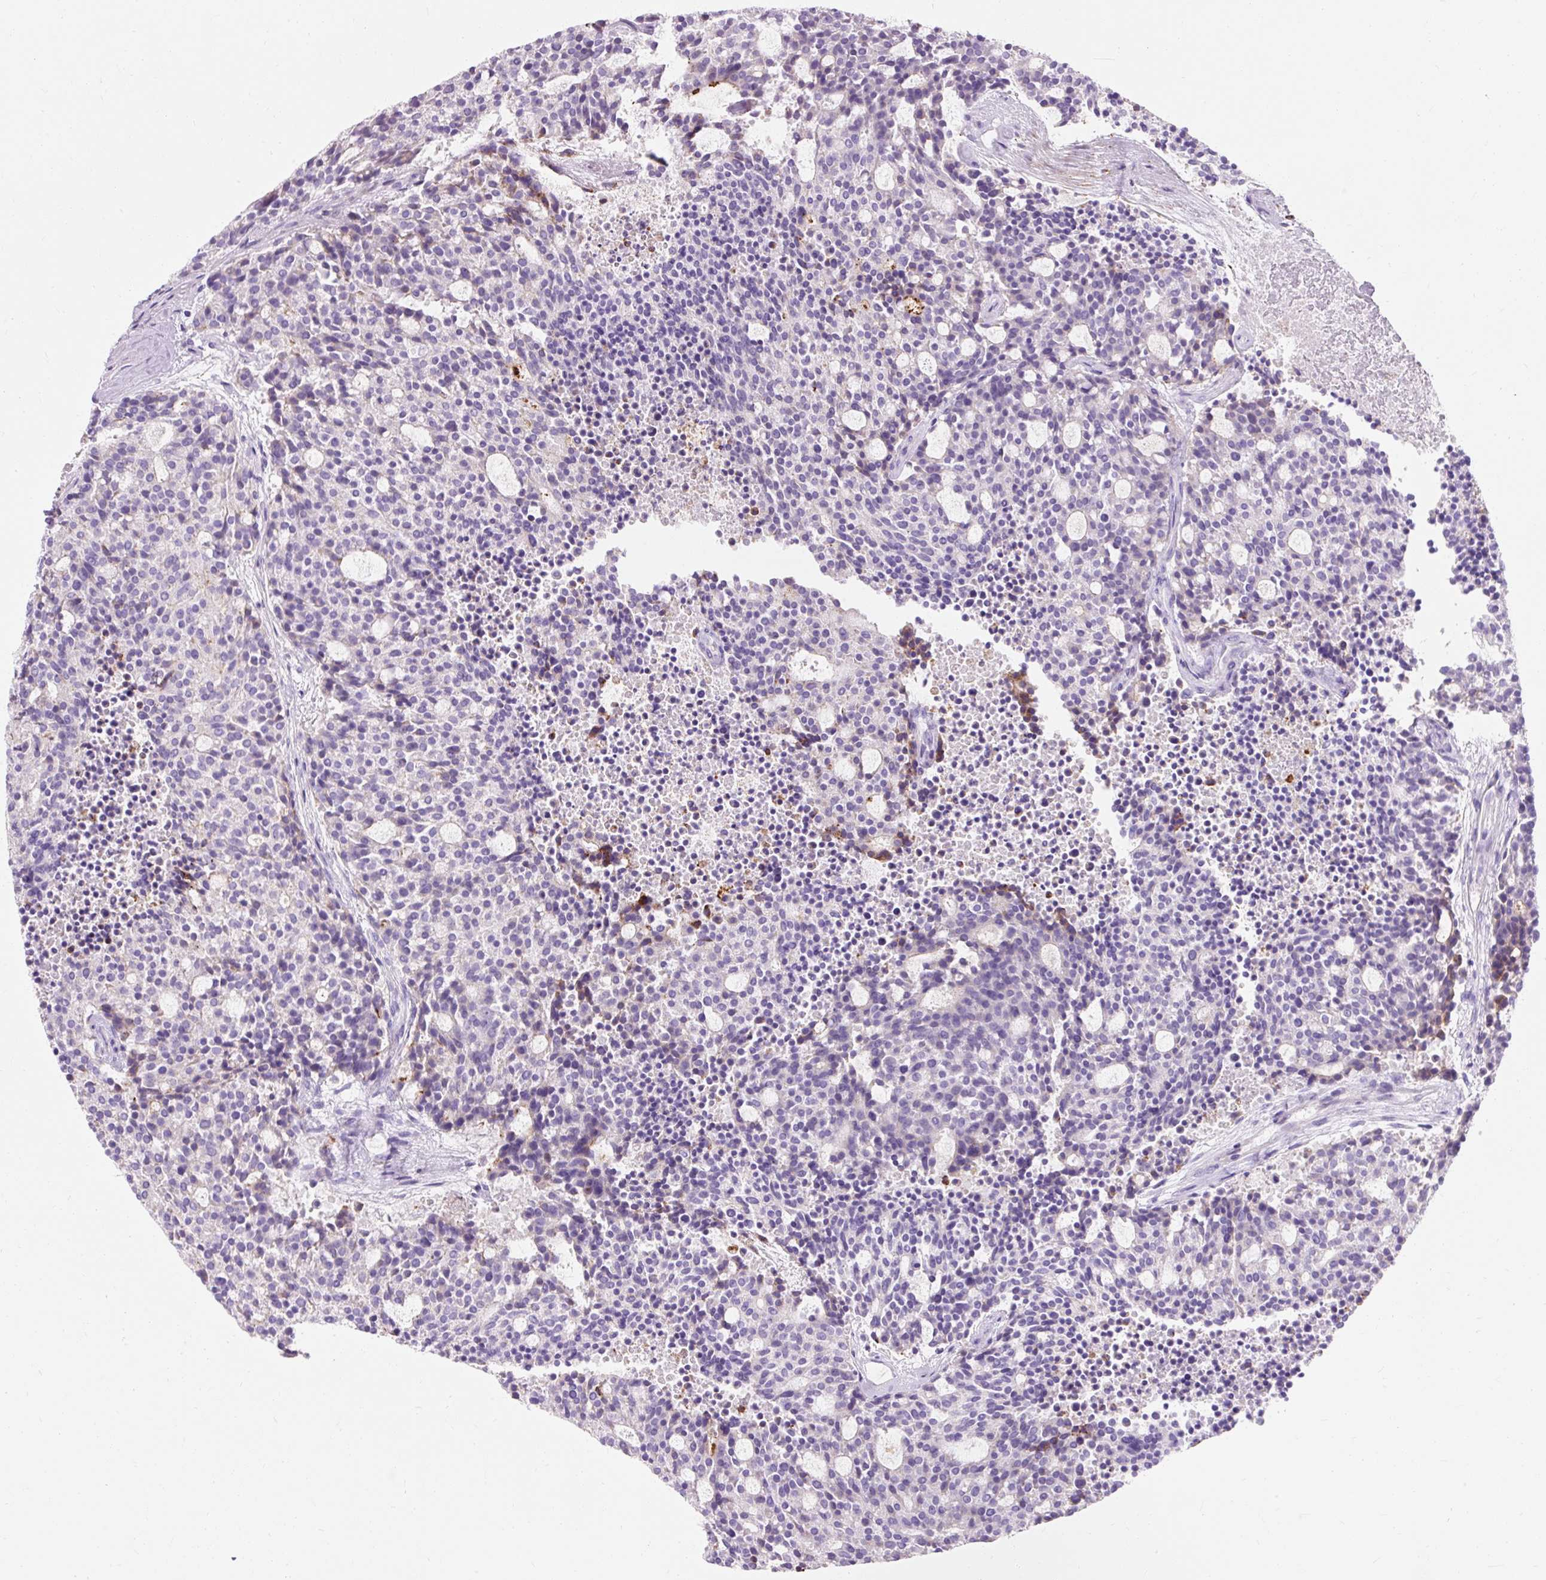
{"staining": {"intensity": "negative", "quantity": "none", "location": "none"}, "tissue": "carcinoid", "cell_type": "Tumor cells", "image_type": "cancer", "snomed": [{"axis": "morphology", "description": "Carcinoid, malignant, NOS"}, {"axis": "topography", "description": "Pancreas"}], "caption": "Tumor cells show no significant positivity in carcinoid. Brightfield microscopy of immunohistochemistry (IHC) stained with DAB (3,3'-diaminobenzidine) (brown) and hematoxylin (blue), captured at high magnification.", "gene": "CLDN25", "patient": {"sex": "female", "age": 54}}